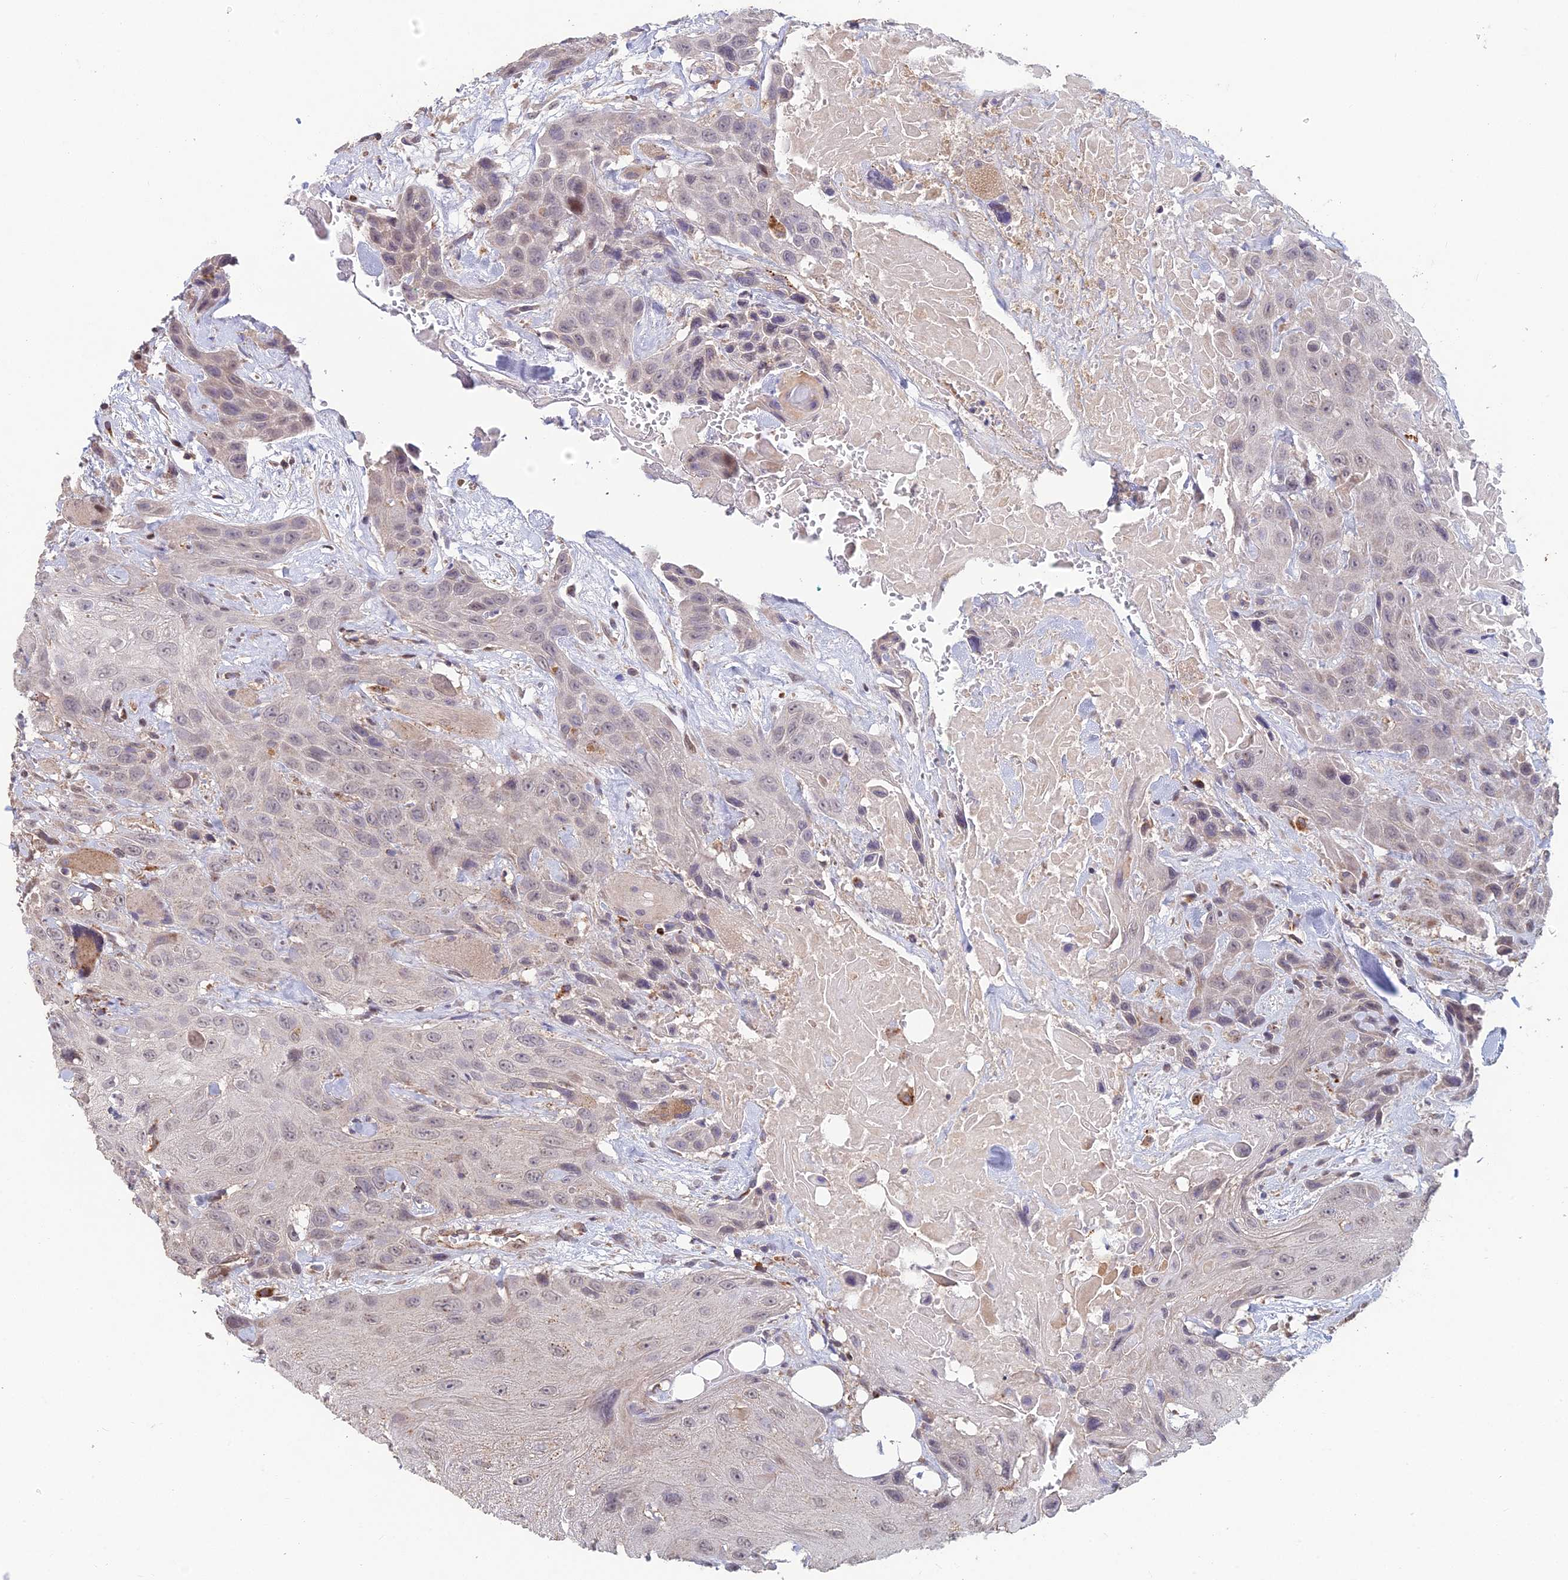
{"staining": {"intensity": "weak", "quantity": "<25%", "location": "cytoplasmic/membranous"}, "tissue": "head and neck cancer", "cell_type": "Tumor cells", "image_type": "cancer", "snomed": [{"axis": "morphology", "description": "Squamous cell carcinoma, NOS"}, {"axis": "topography", "description": "Head-Neck"}], "caption": "Micrograph shows no significant protein positivity in tumor cells of head and neck squamous cell carcinoma.", "gene": "FOXS1", "patient": {"sex": "male", "age": 81}}